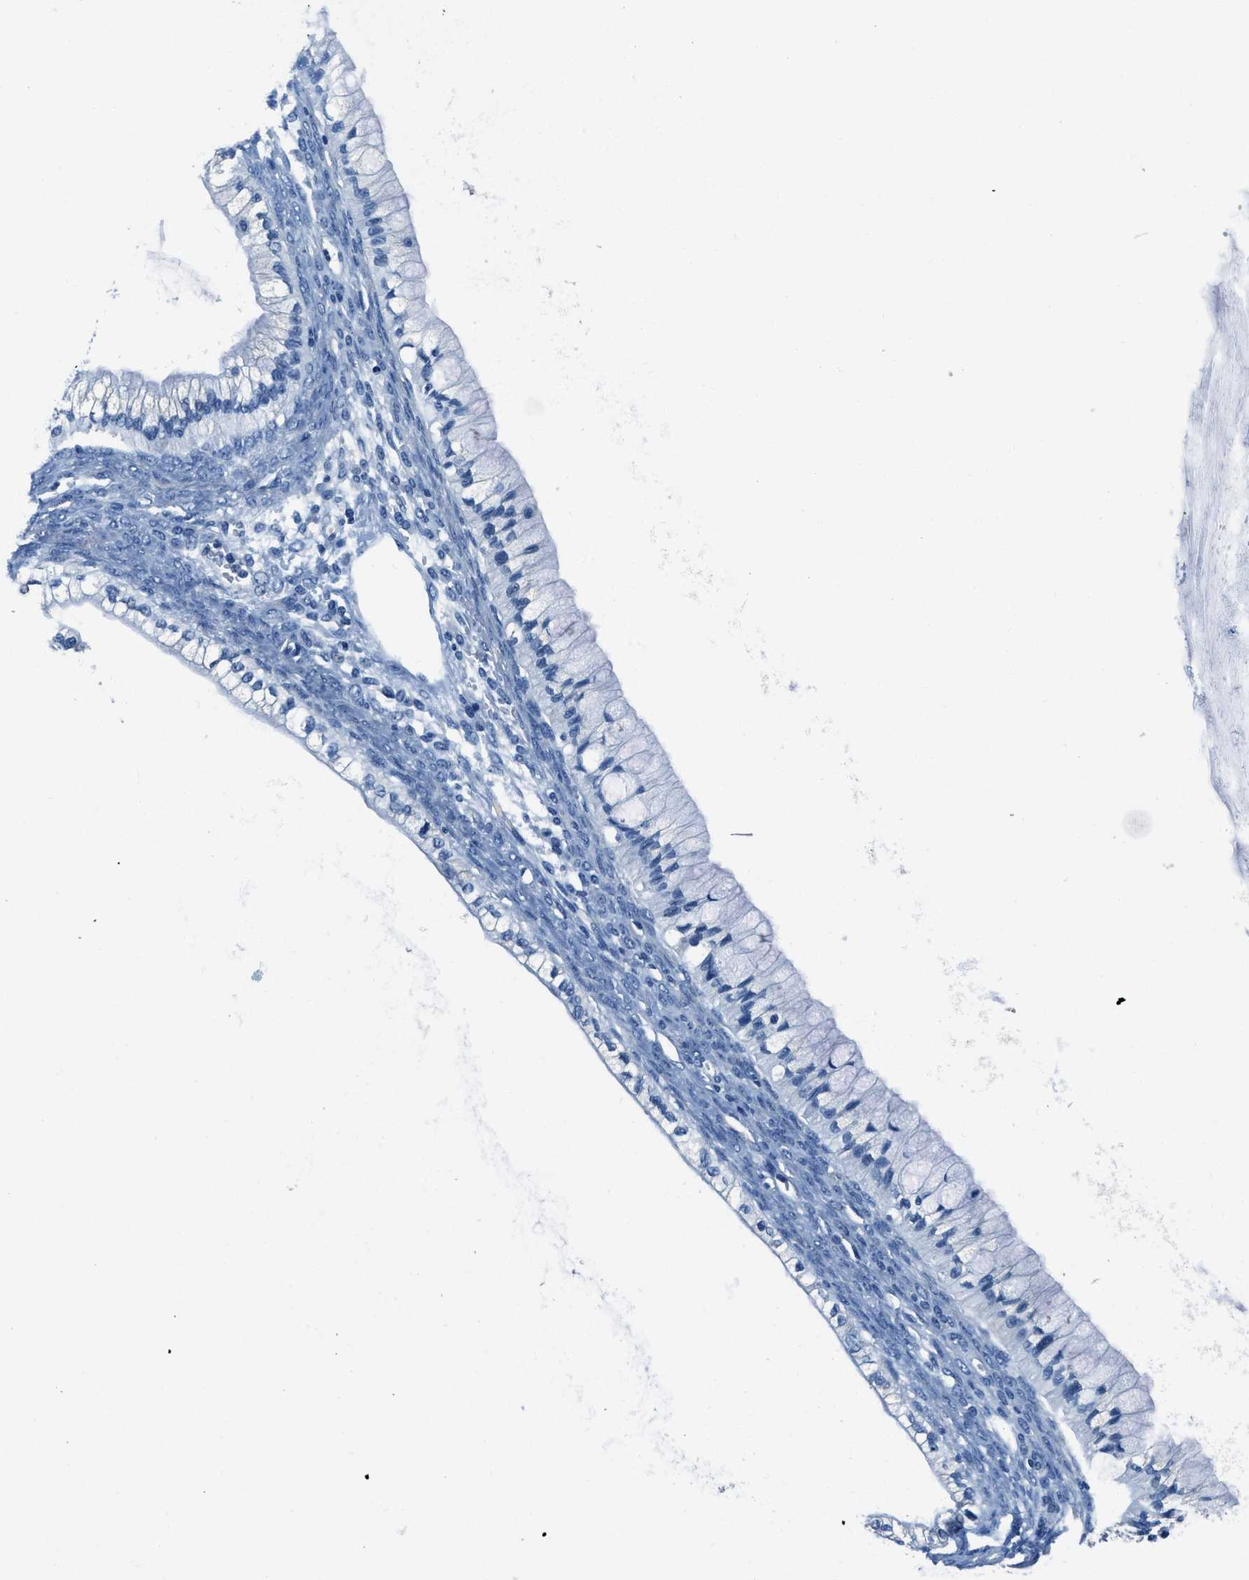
{"staining": {"intensity": "negative", "quantity": "none", "location": "none"}, "tissue": "ovarian cancer", "cell_type": "Tumor cells", "image_type": "cancer", "snomed": [{"axis": "morphology", "description": "Cystadenocarcinoma, mucinous, NOS"}, {"axis": "topography", "description": "Ovary"}], "caption": "Tumor cells show no significant protein positivity in ovarian mucinous cystadenocarcinoma.", "gene": "TMEM186", "patient": {"sex": "female", "age": 57}}